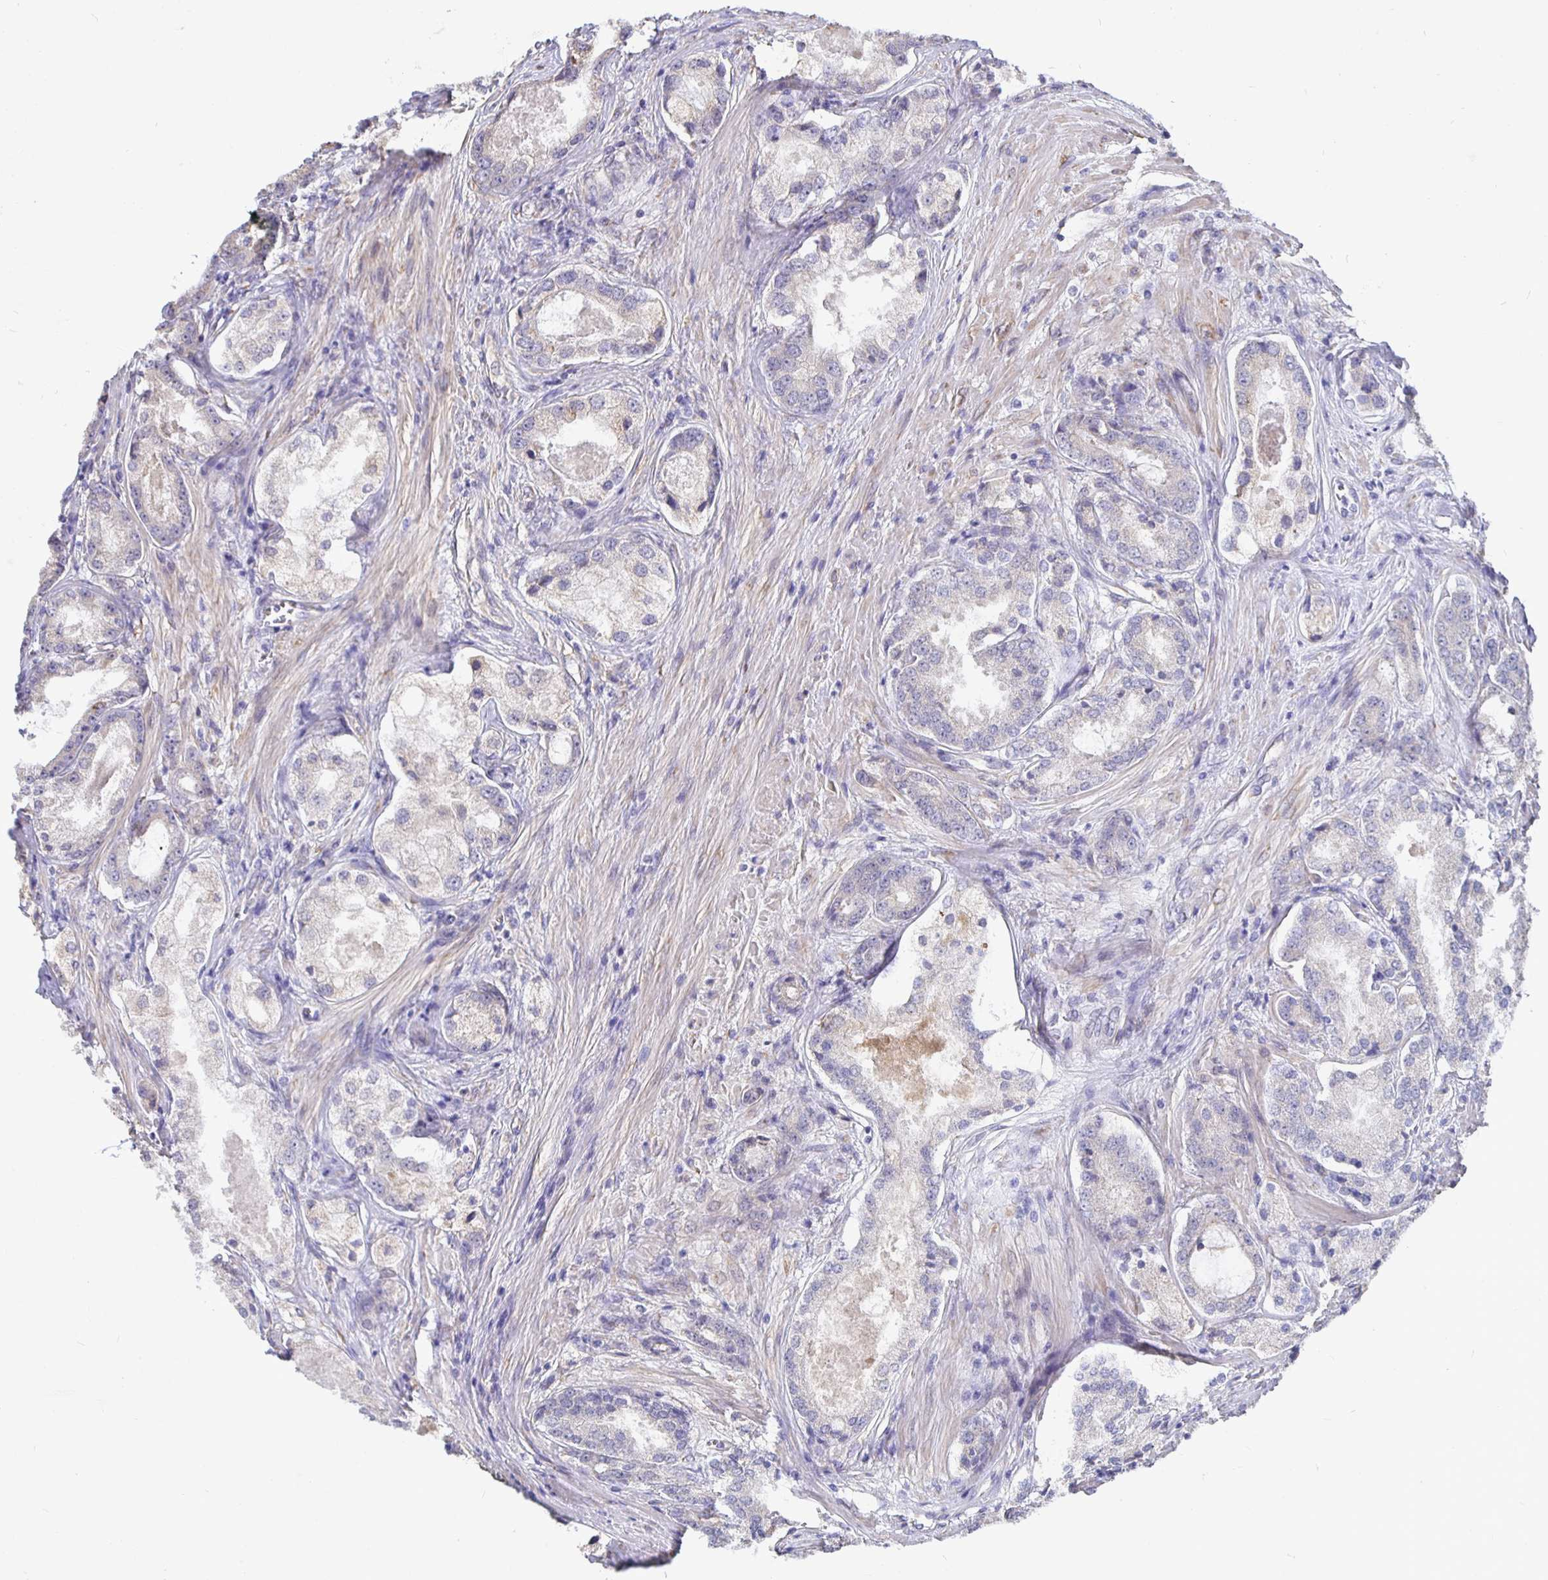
{"staining": {"intensity": "negative", "quantity": "none", "location": "none"}, "tissue": "prostate cancer", "cell_type": "Tumor cells", "image_type": "cancer", "snomed": [{"axis": "morphology", "description": "Adenocarcinoma, Low grade"}, {"axis": "topography", "description": "Prostate"}], "caption": "This micrograph is of prostate cancer (adenocarcinoma (low-grade)) stained with immunohistochemistry (IHC) to label a protein in brown with the nuclei are counter-stained blue. There is no positivity in tumor cells. (DAB (3,3'-diaminobenzidine) immunohistochemistry (IHC) with hematoxylin counter stain).", "gene": "DNAI2", "patient": {"sex": "male", "age": 68}}